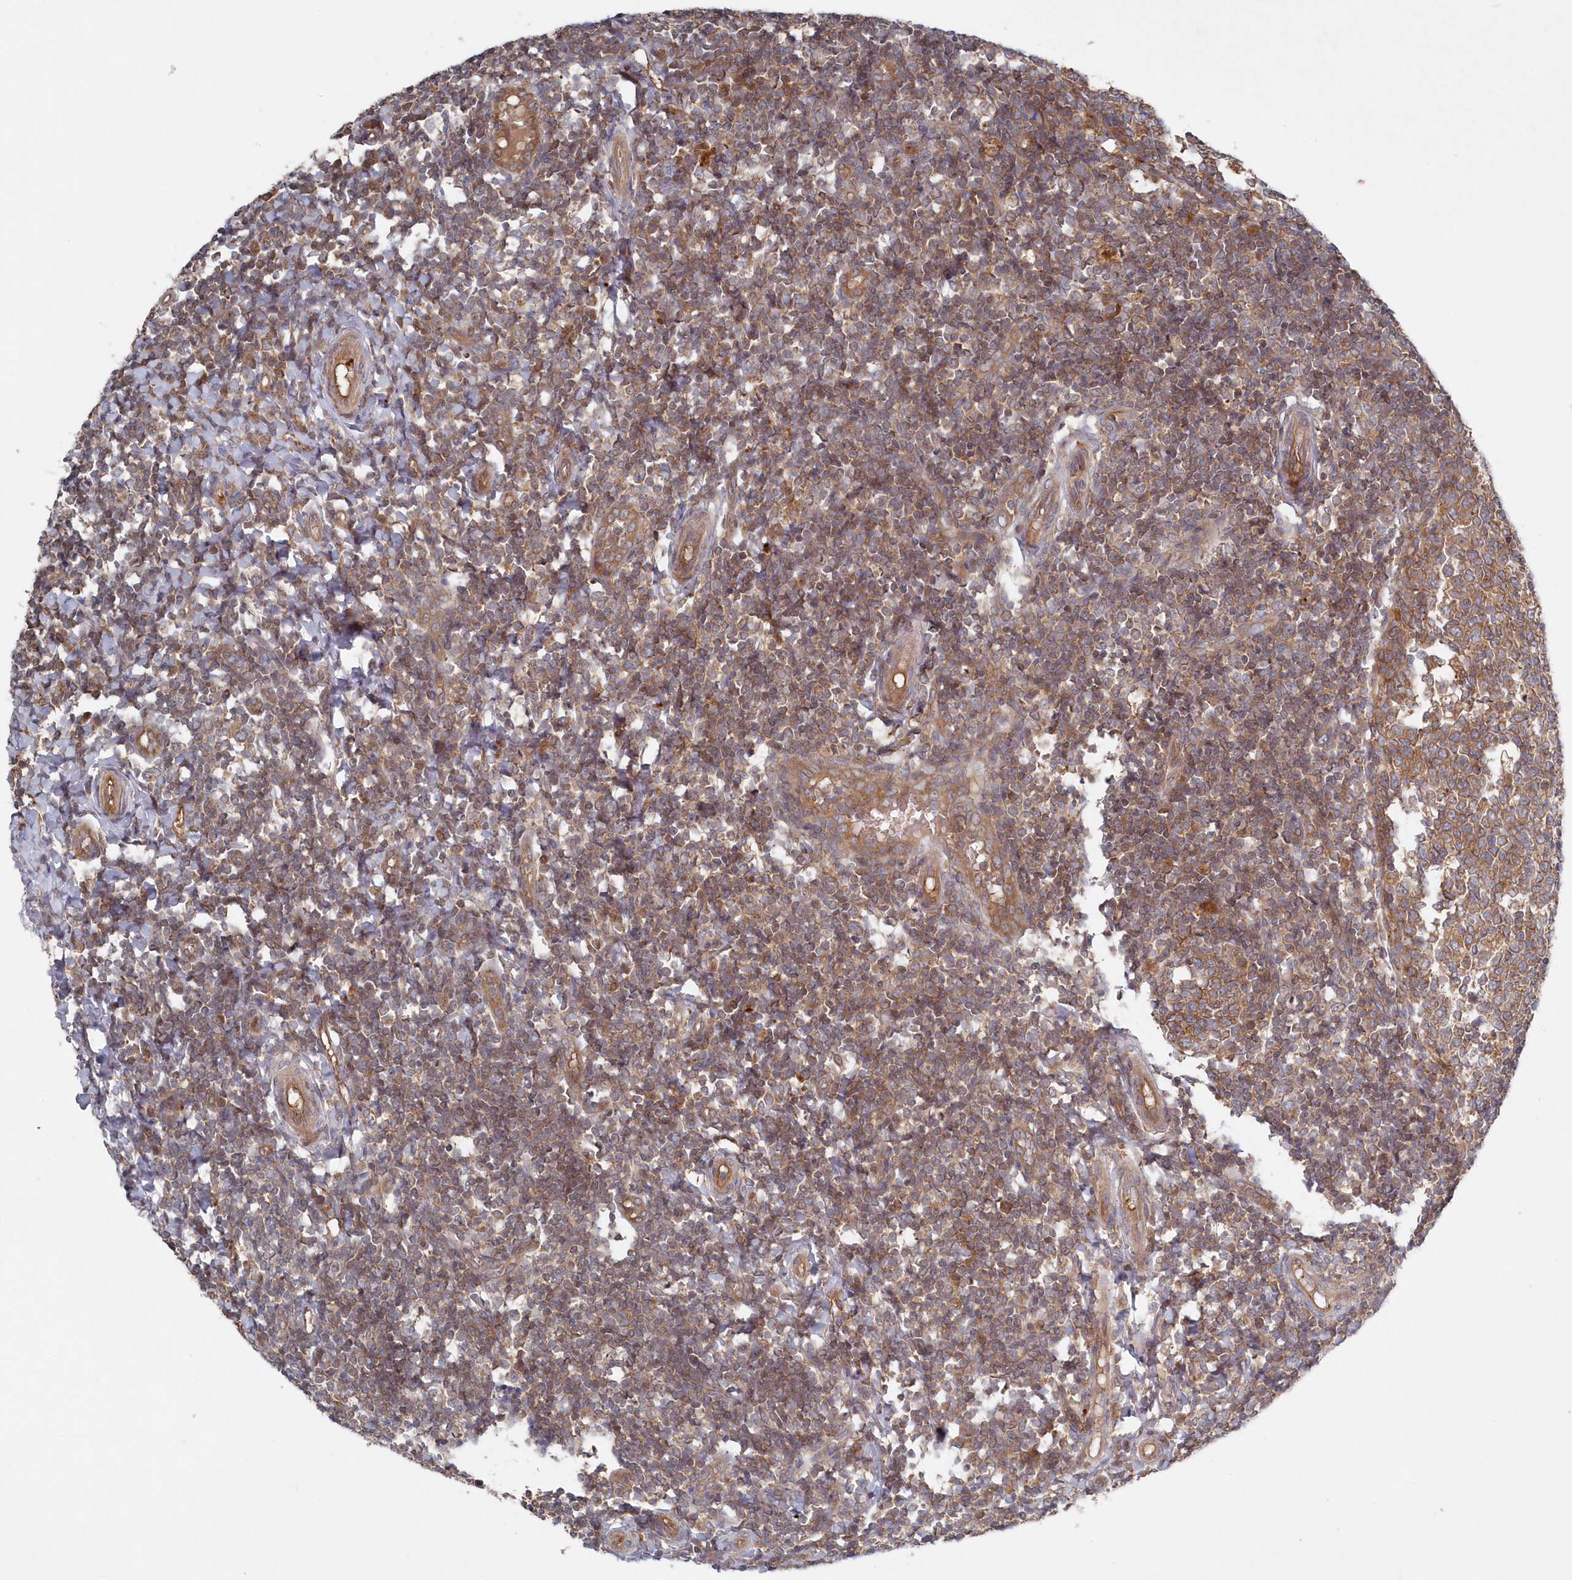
{"staining": {"intensity": "strong", "quantity": ">75%", "location": "cytoplasmic/membranous"}, "tissue": "tonsil", "cell_type": "Germinal center cells", "image_type": "normal", "snomed": [{"axis": "morphology", "description": "Normal tissue, NOS"}, {"axis": "topography", "description": "Tonsil"}], "caption": "Tonsil stained with a protein marker shows strong staining in germinal center cells.", "gene": "ASNSD1", "patient": {"sex": "female", "age": 19}}